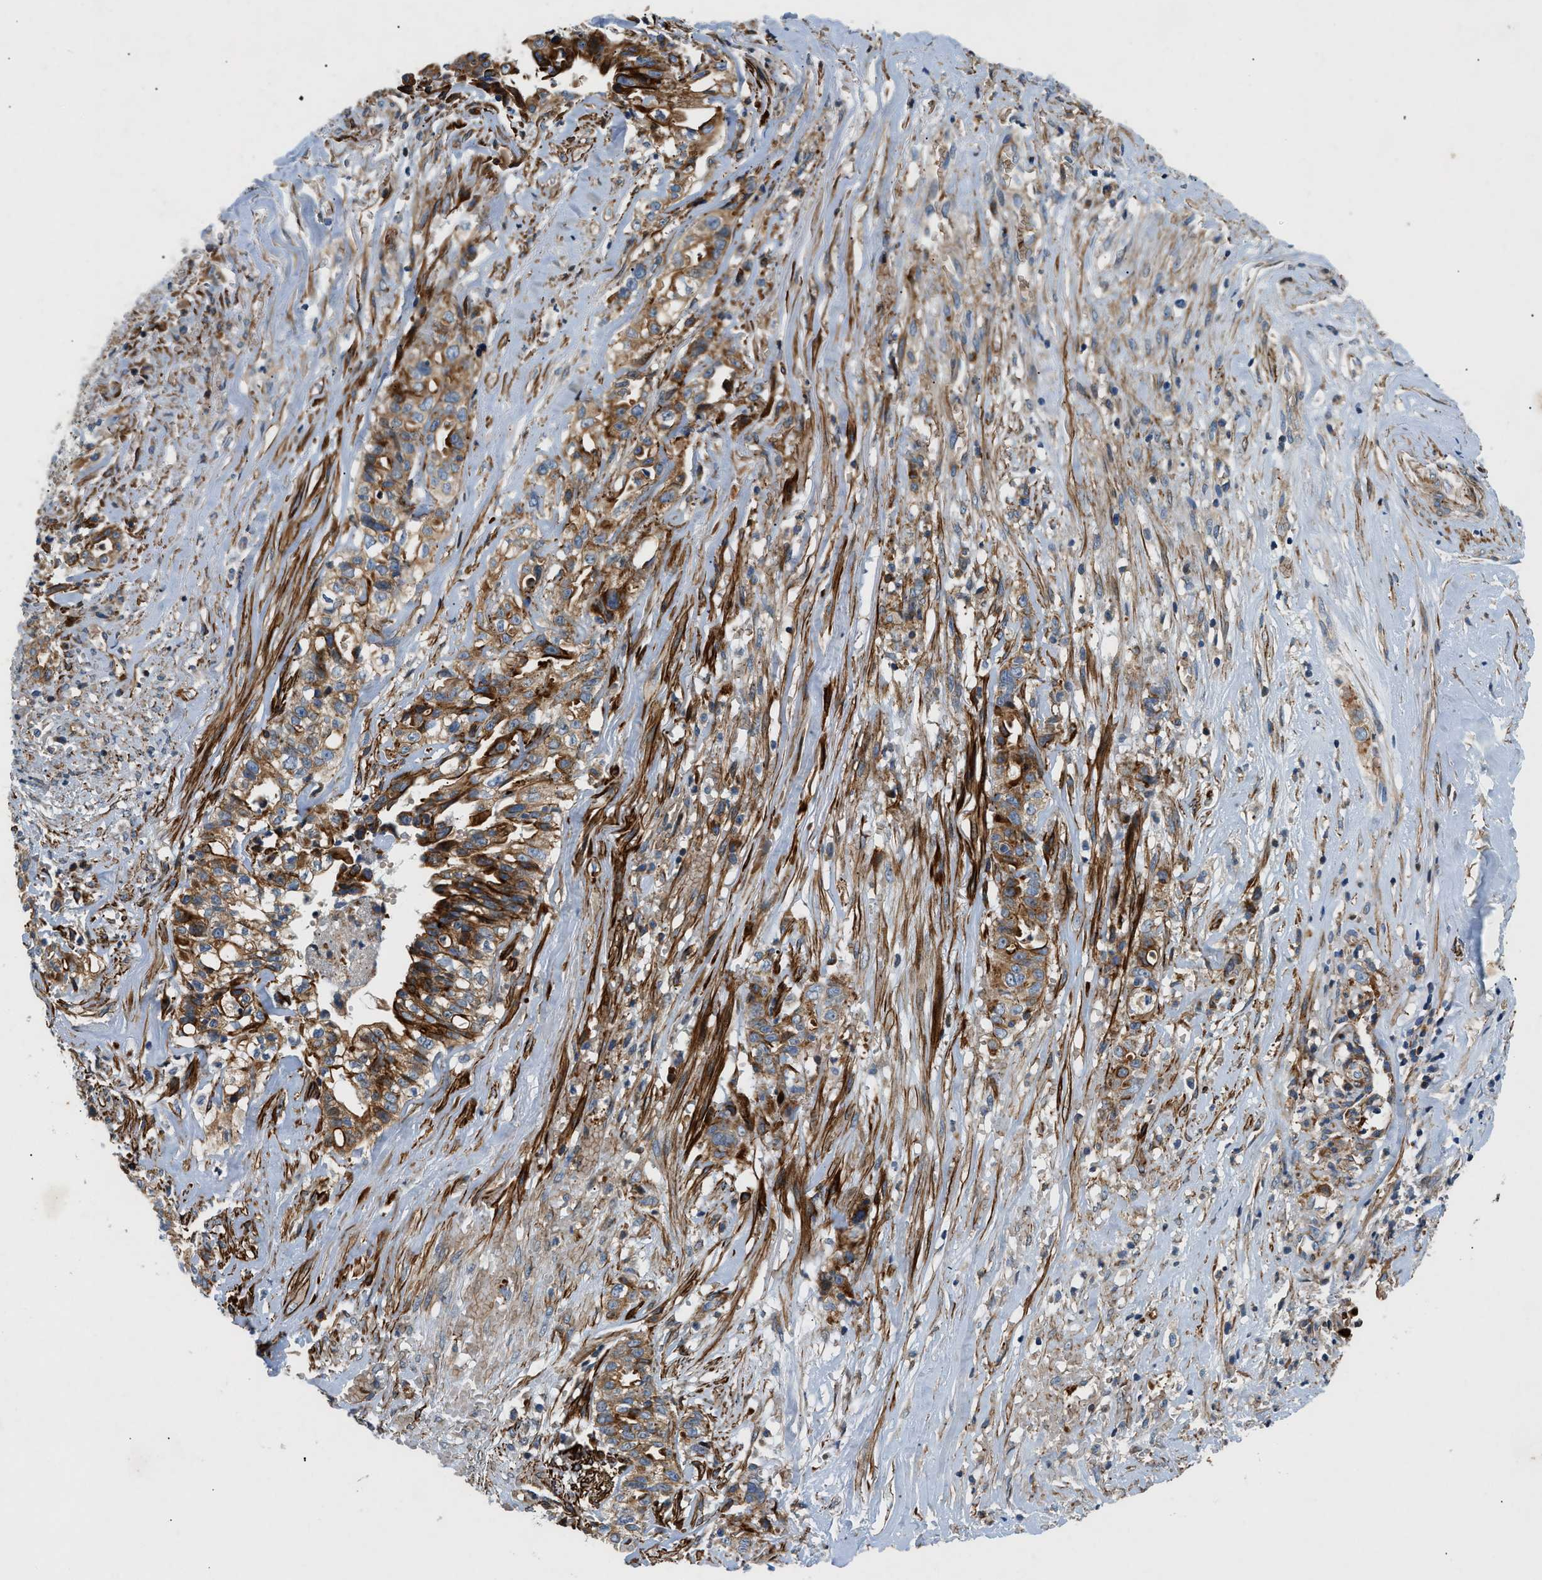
{"staining": {"intensity": "strong", "quantity": ">75%", "location": "cytoplasmic/membranous"}, "tissue": "liver cancer", "cell_type": "Tumor cells", "image_type": "cancer", "snomed": [{"axis": "morphology", "description": "Cholangiocarcinoma"}, {"axis": "topography", "description": "Liver"}], "caption": "Liver cancer tissue reveals strong cytoplasmic/membranous expression in approximately >75% of tumor cells, visualized by immunohistochemistry.", "gene": "DHODH", "patient": {"sex": "female", "age": 70}}